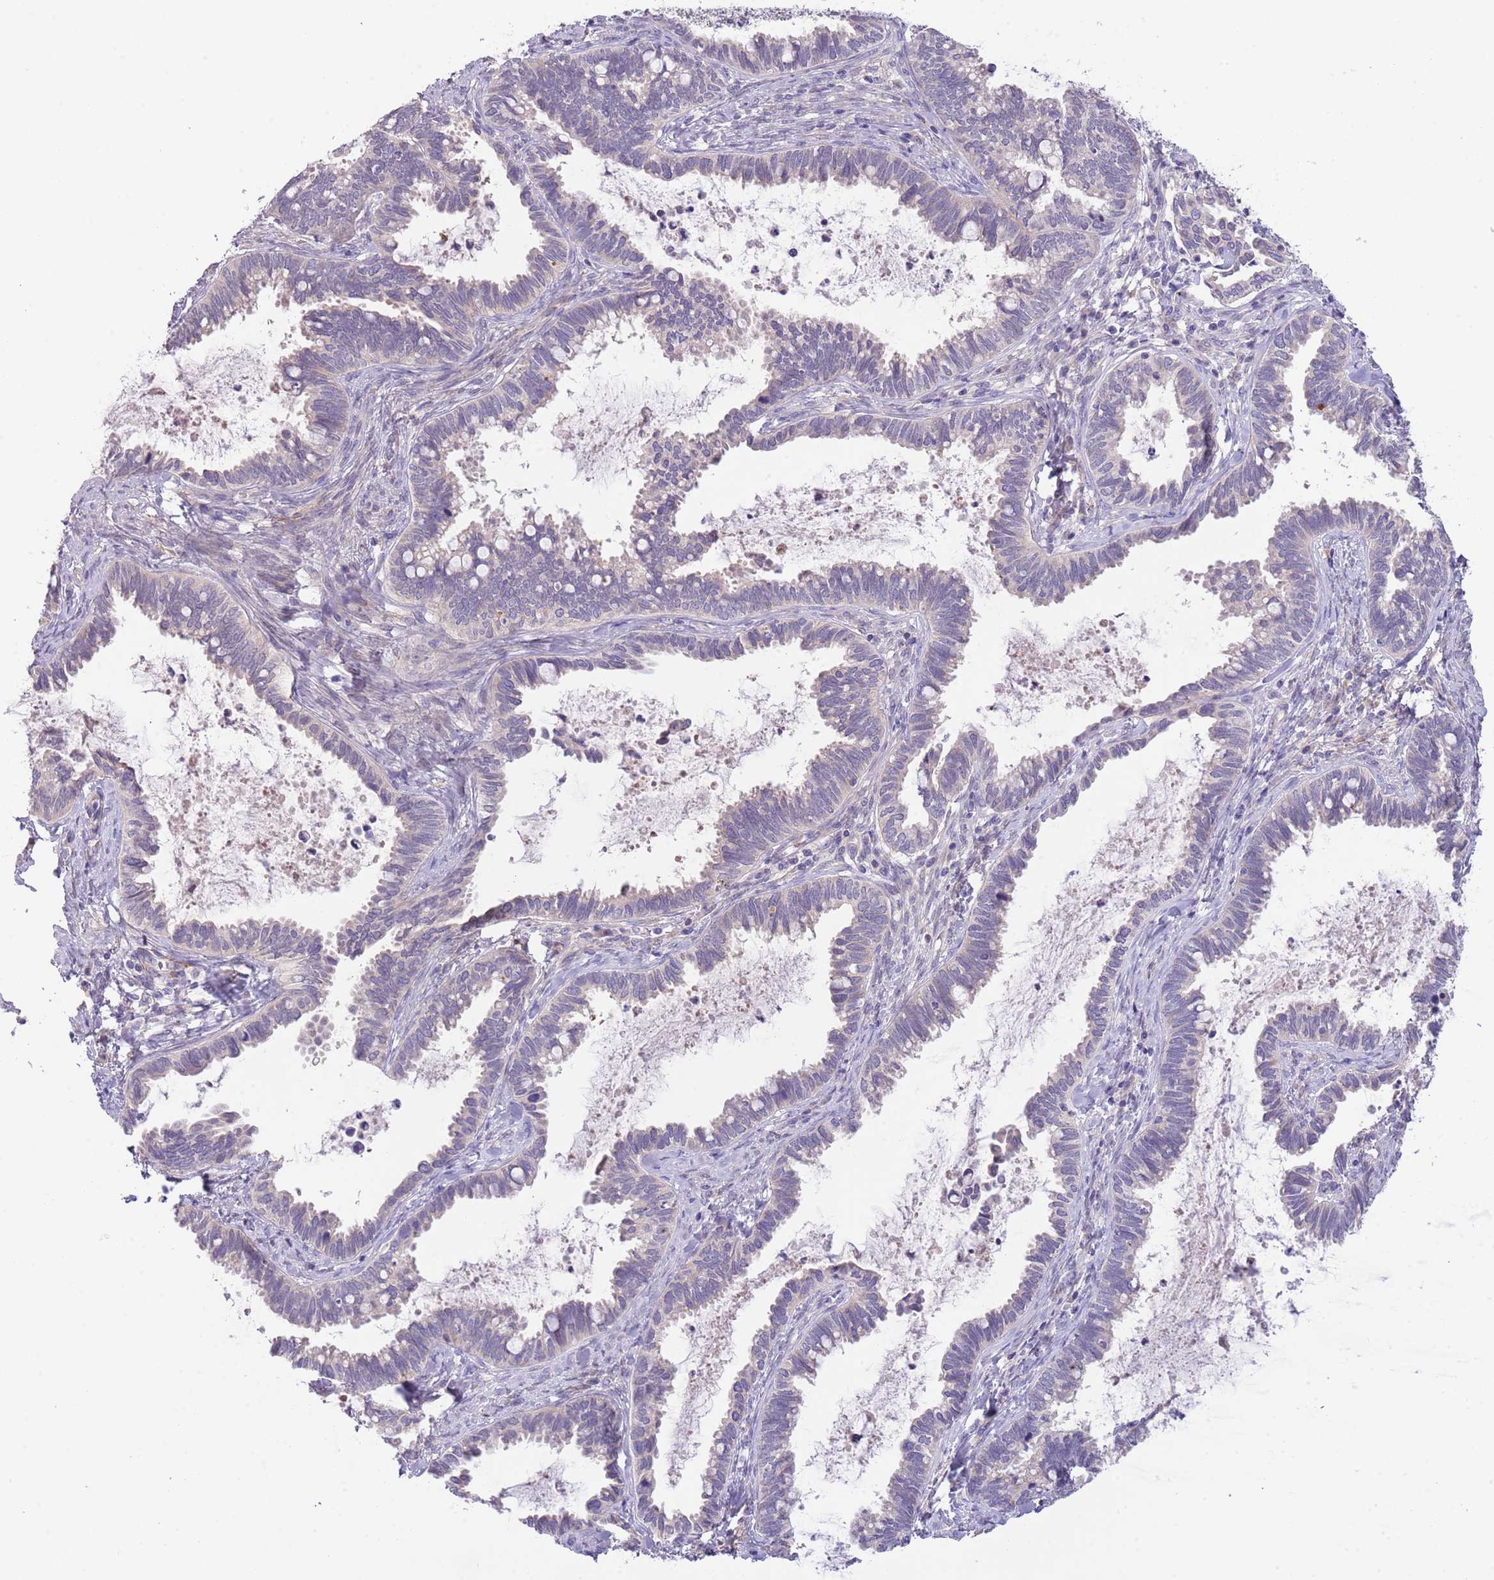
{"staining": {"intensity": "weak", "quantity": "<25%", "location": "cytoplasmic/membranous"}, "tissue": "cervical cancer", "cell_type": "Tumor cells", "image_type": "cancer", "snomed": [{"axis": "morphology", "description": "Adenocarcinoma, NOS"}, {"axis": "topography", "description": "Cervix"}], "caption": "IHC image of human adenocarcinoma (cervical) stained for a protein (brown), which exhibits no positivity in tumor cells.", "gene": "AP1S2", "patient": {"sex": "female", "age": 37}}